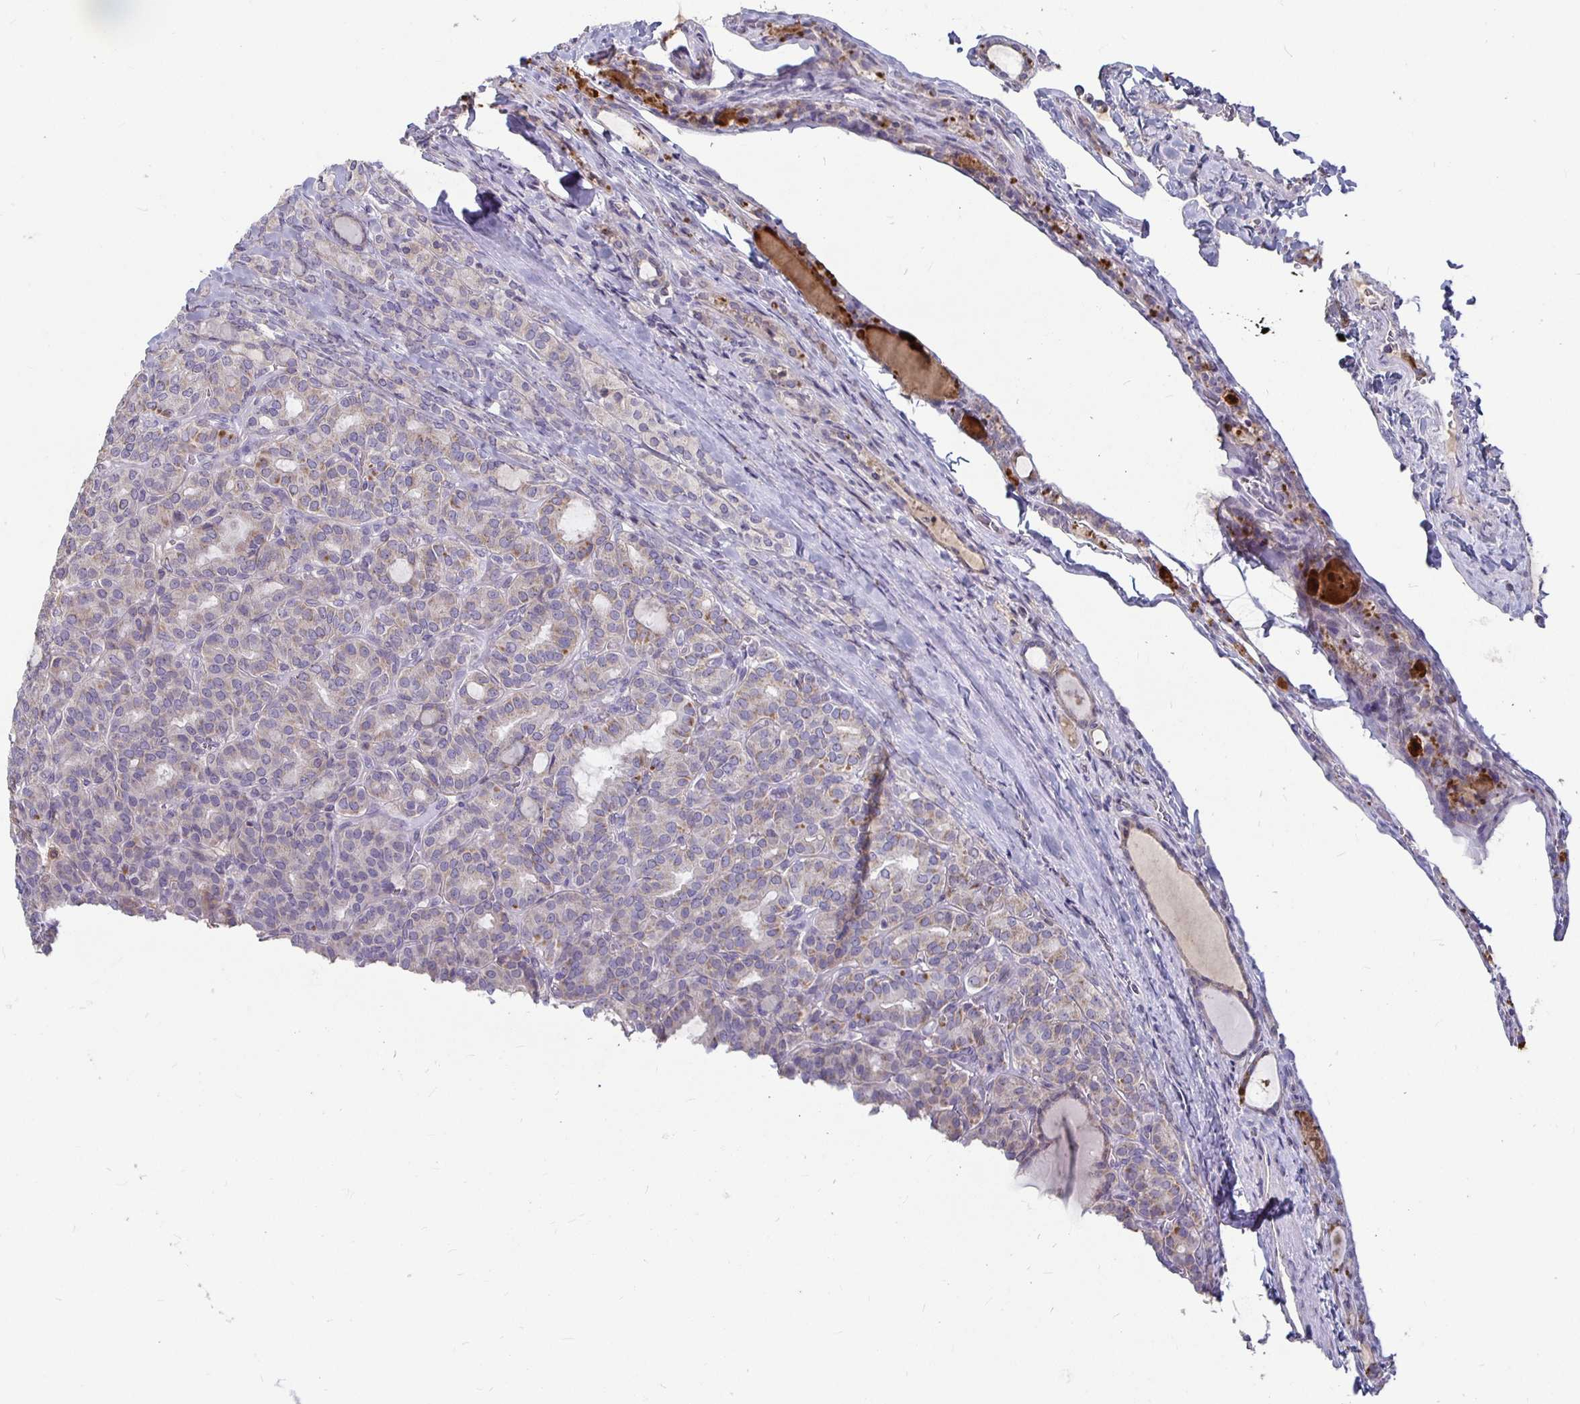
{"staining": {"intensity": "weak", "quantity": "<25%", "location": "cytoplasmic/membranous"}, "tissue": "thyroid cancer", "cell_type": "Tumor cells", "image_type": "cancer", "snomed": [{"axis": "morphology", "description": "Normal tissue, NOS"}, {"axis": "morphology", "description": "Follicular adenoma carcinoma, NOS"}, {"axis": "topography", "description": "Thyroid gland"}], "caption": "Image shows no protein staining in tumor cells of thyroid cancer tissue. (DAB (3,3'-diaminobenzidine) IHC visualized using brightfield microscopy, high magnification).", "gene": "RNF144B", "patient": {"sex": "female", "age": 31}}